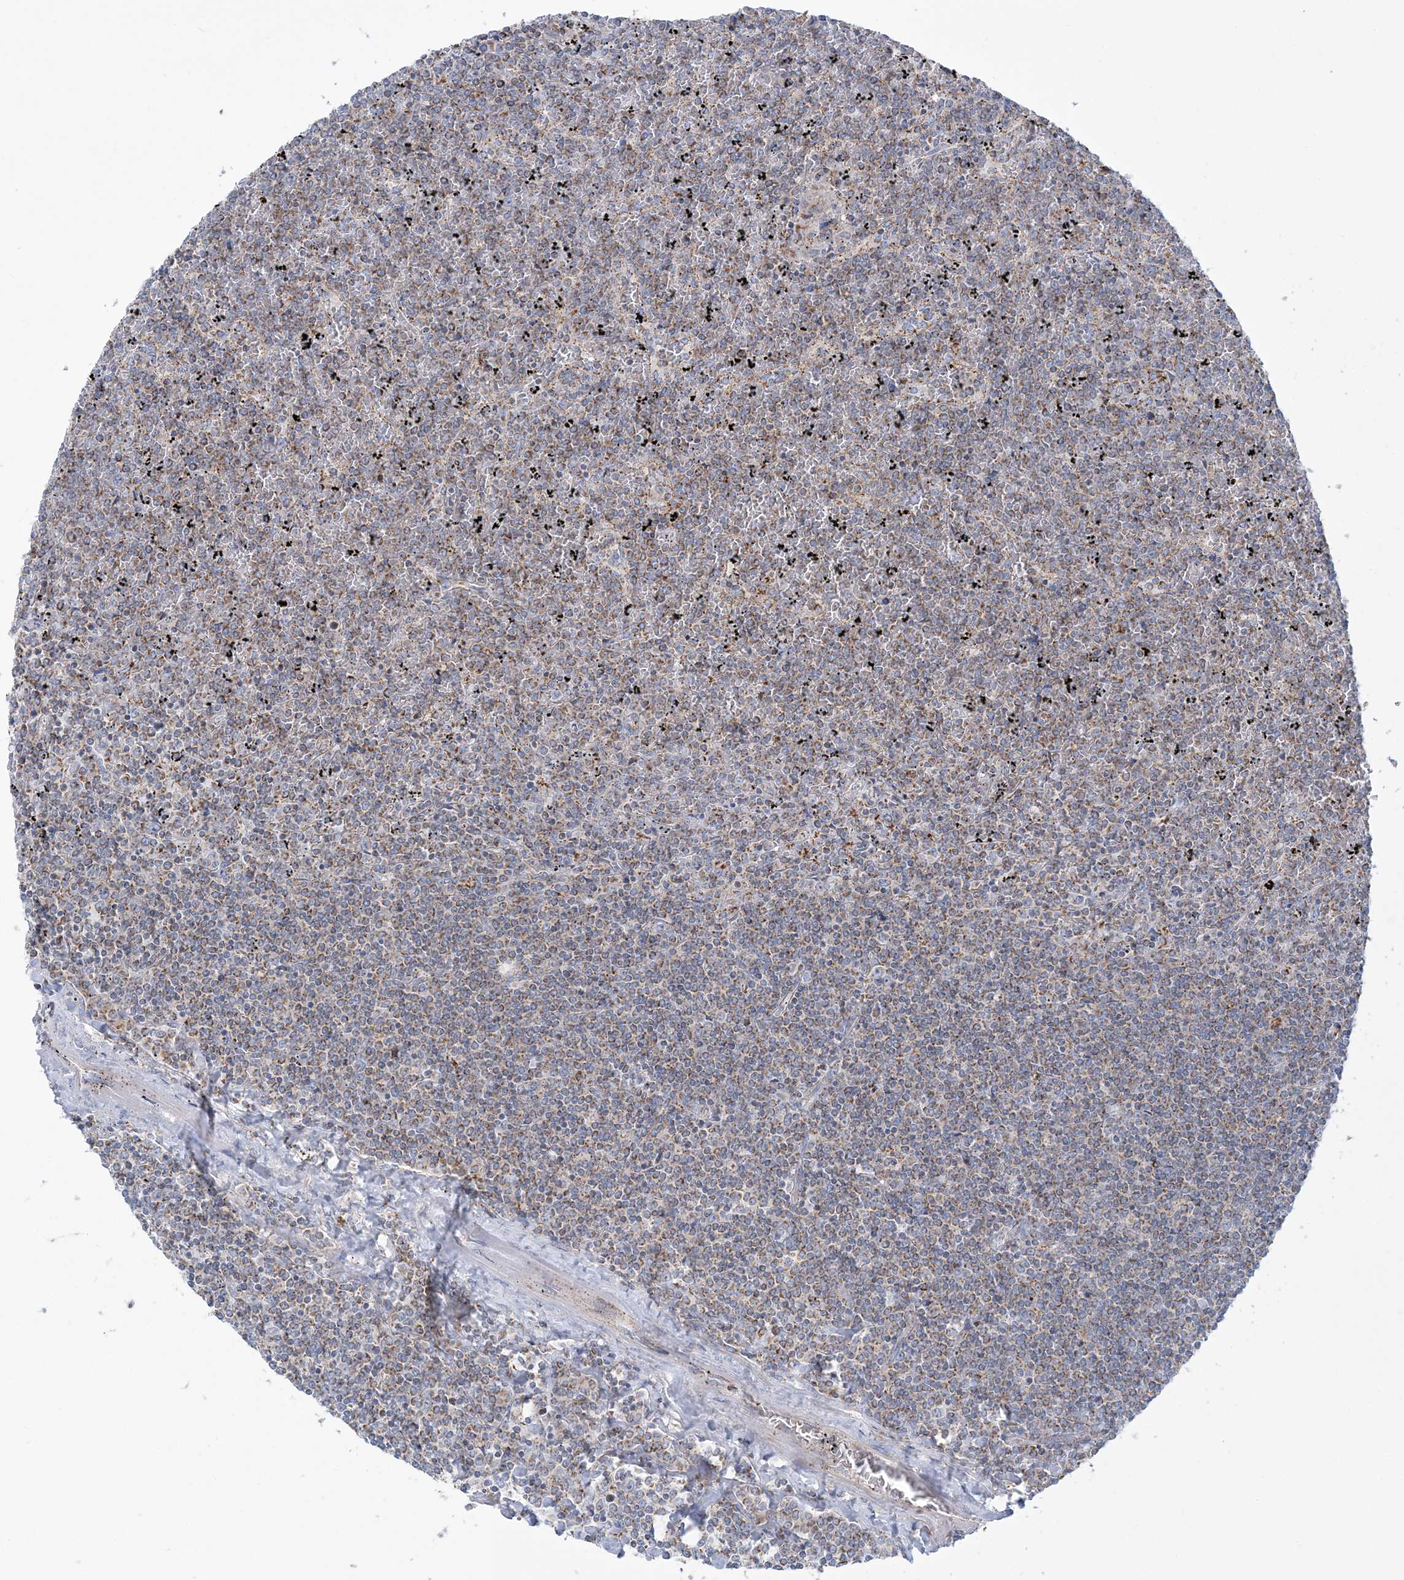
{"staining": {"intensity": "weak", "quantity": ">75%", "location": "cytoplasmic/membranous"}, "tissue": "lymphoma", "cell_type": "Tumor cells", "image_type": "cancer", "snomed": [{"axis": "morphology", "description": "Malignant lymphoma, non-Hodgkin's type, Low grade"}, {"axis": "topography", "description": "Spleen"}], "caption": "This micrograph exhibits lymphoma stained with immunohistochemistry (IHC) to label a protein in brown. The cytoplasmic/membranous of tumor cells show weak positivity for the protein. Nuclei are counter-stained blue.", "gene": "TBC1D14", "patient": {"sex": "female", "age": 19}}